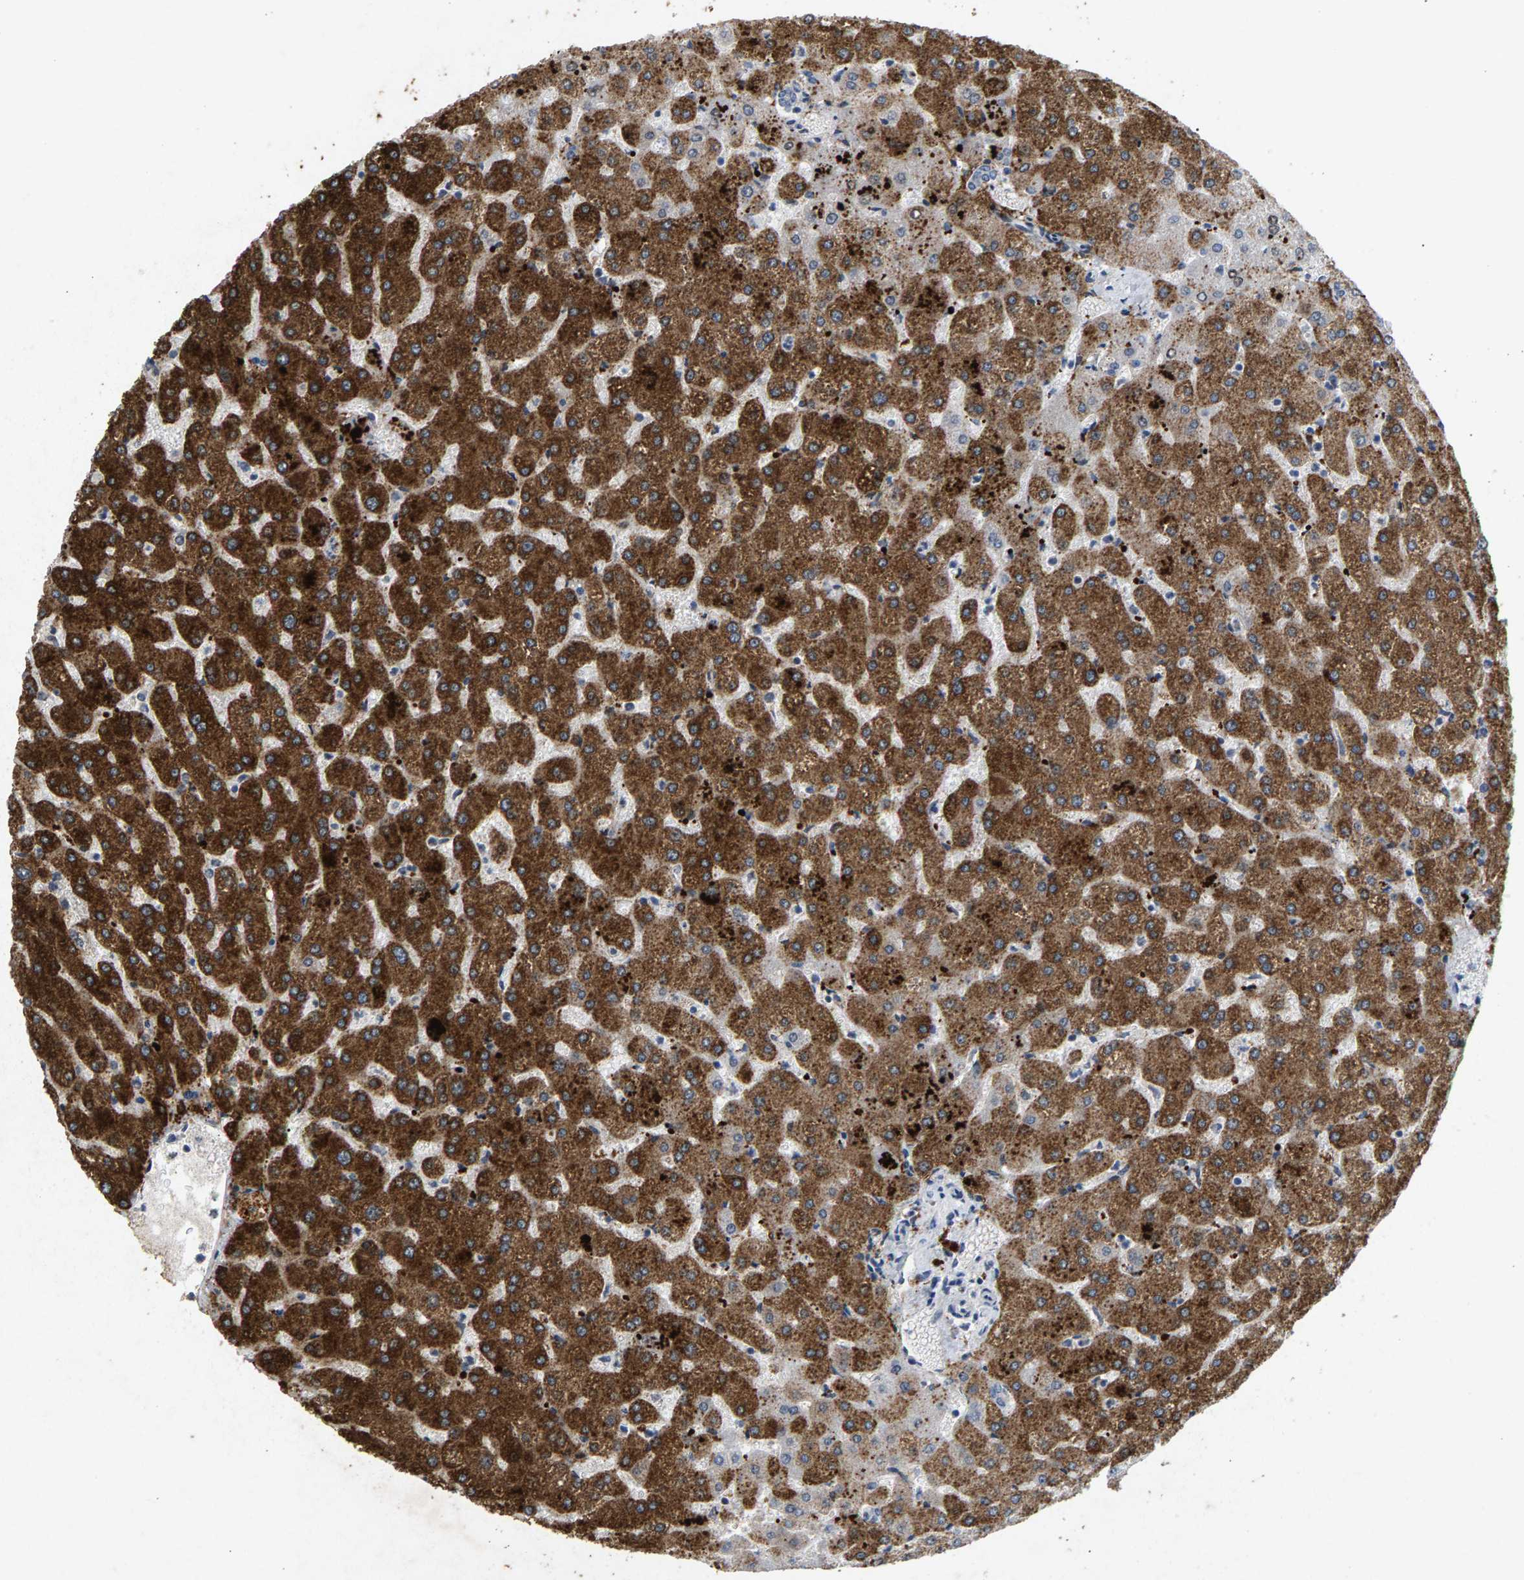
{"staining": {"intensity": "negative", "quantity": "none", "location": "none"}, "tissue": "liver", "cell_type": "Cholangiocytes", "image_type": "normal", "snomed": [{"axis": "morphology", "description": "Normal tissue, NOS"}, {"axis": "topography", "description": "Liver"}], "caption": "IHC micrograph of normal liver: liver stained with DAB reveals no significant protein positivity in cholangiocytes. (DAB (3,3'-diaminobenzidine) IHC, high magnification).", "gene": "ZPR1", "patient": {"sex": "female", "age": 32}}